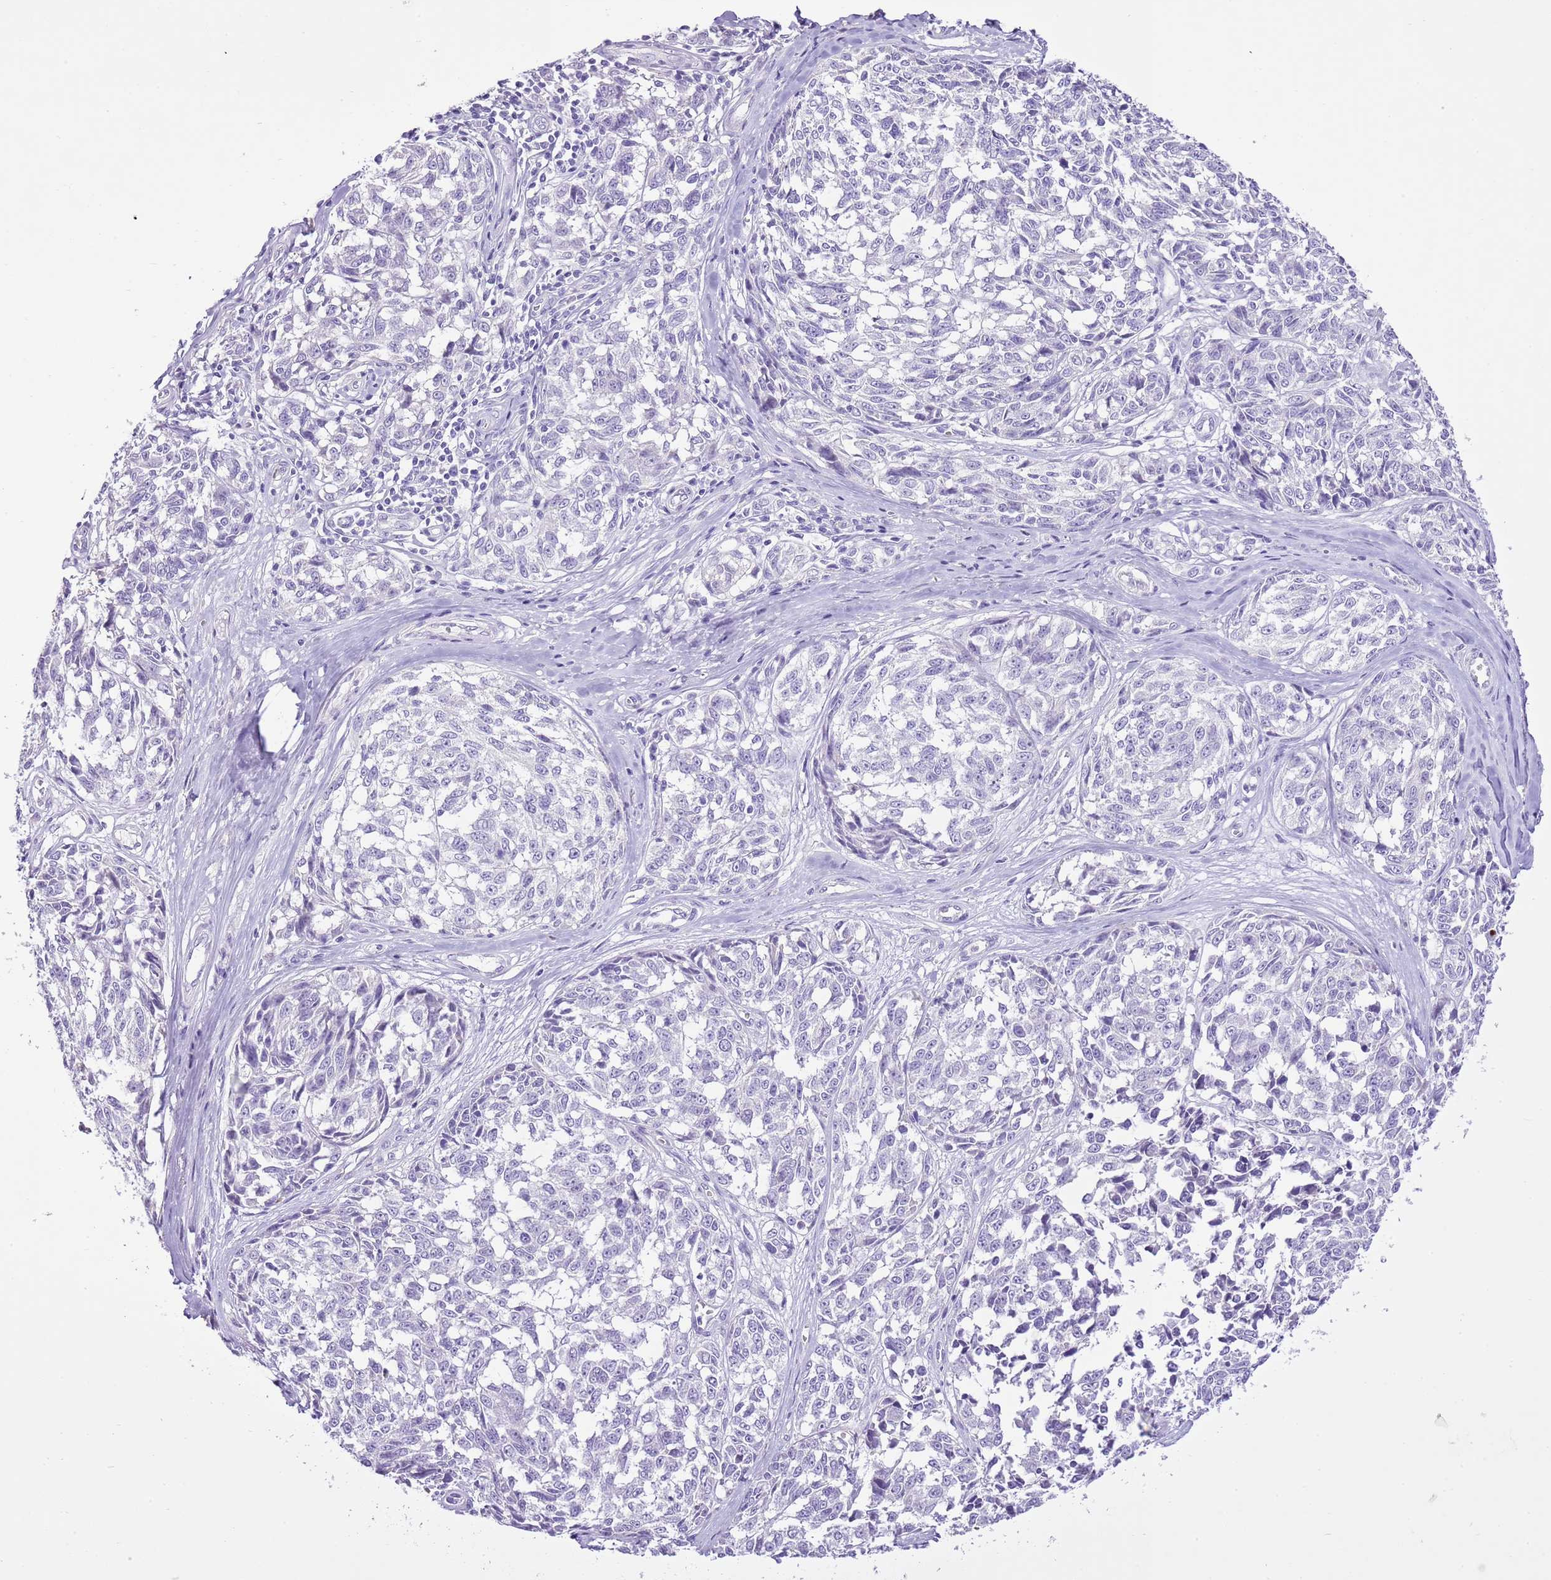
{"staining": {"intensity": "negative", "quantity": "none", "location": "none"}, "tissue": "melanoma", "cell_type": "Tumor cells", "image_type": "cancer", "snomed": [{"axis": "morphology", "description": "Normal tissue, NOS"}, {"axis": "morphology", "description": "Malignant melanoma, NOS"}, {"axis": "topography", "description": "Skin"}], "caption": "High power microscopy histopathology image of an immunohistochemistry image of melanoma, revealing no significant staining in tumor cells.", "gene": "XPO7", "patient": {"sex": "female", "age": 64}}